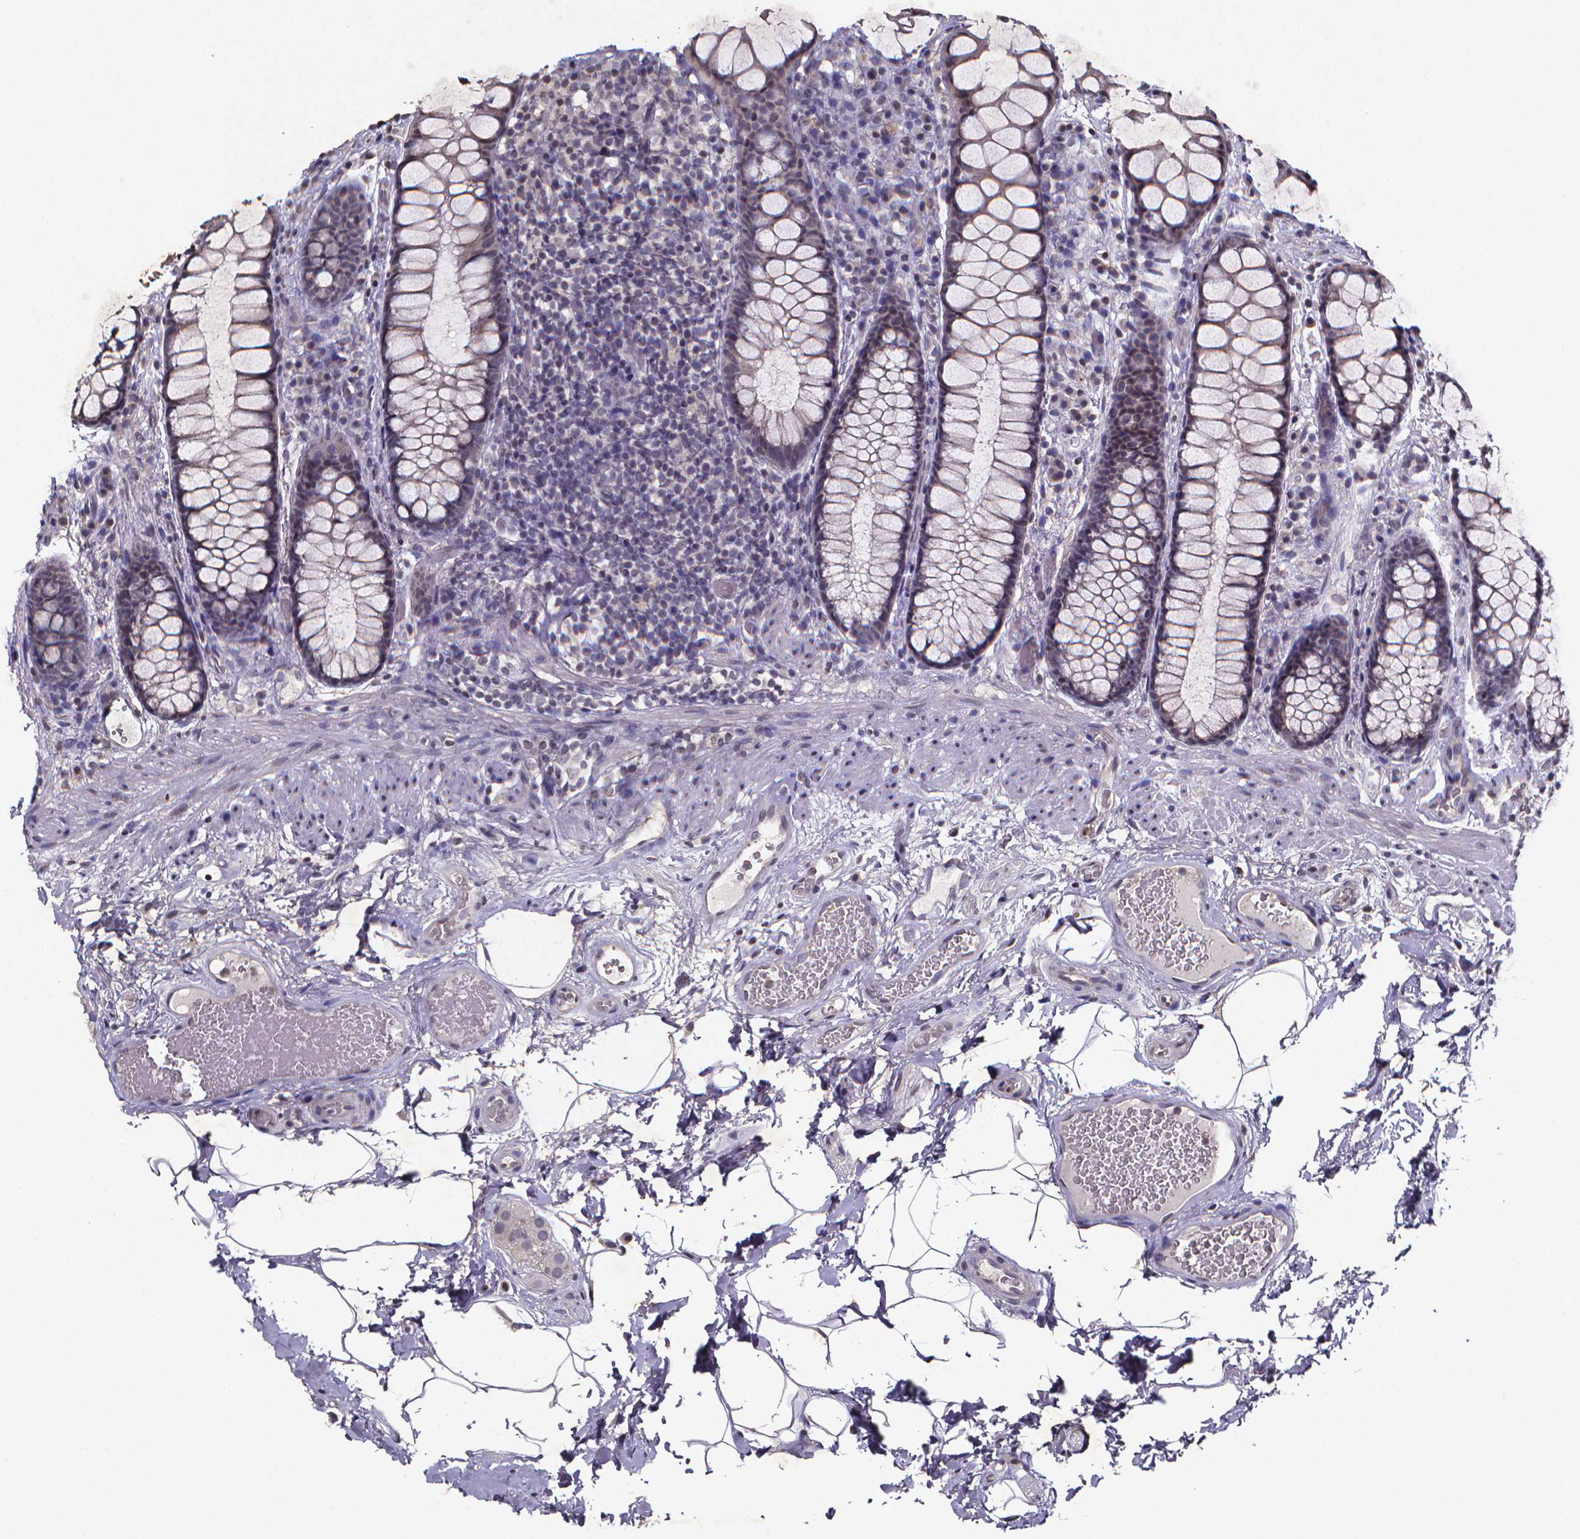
{"staining": {"intensity": "negative", "quantity": "none", "location": "none"}, "tissue": "rectum", "cell_type": "Glandular cells", "image_type": "normal", "snomed": [{"axis": "morphology", "description": "Normal tissue, NOS"}, {"axis": "topography", "description": "Rectum"}], "caption": "An immunohistochemistry photomicrograph of normal rectum is shown. There is no staining in glandular cells of rectum. (Stains: DAB (3,3'-diaminobenzidine) IHC with hematoxylin counter stain, Microscopy: brightfield microscopy at high magnification).", "gene": "TP73", "patient": {"sex": "female", "age": 62}}